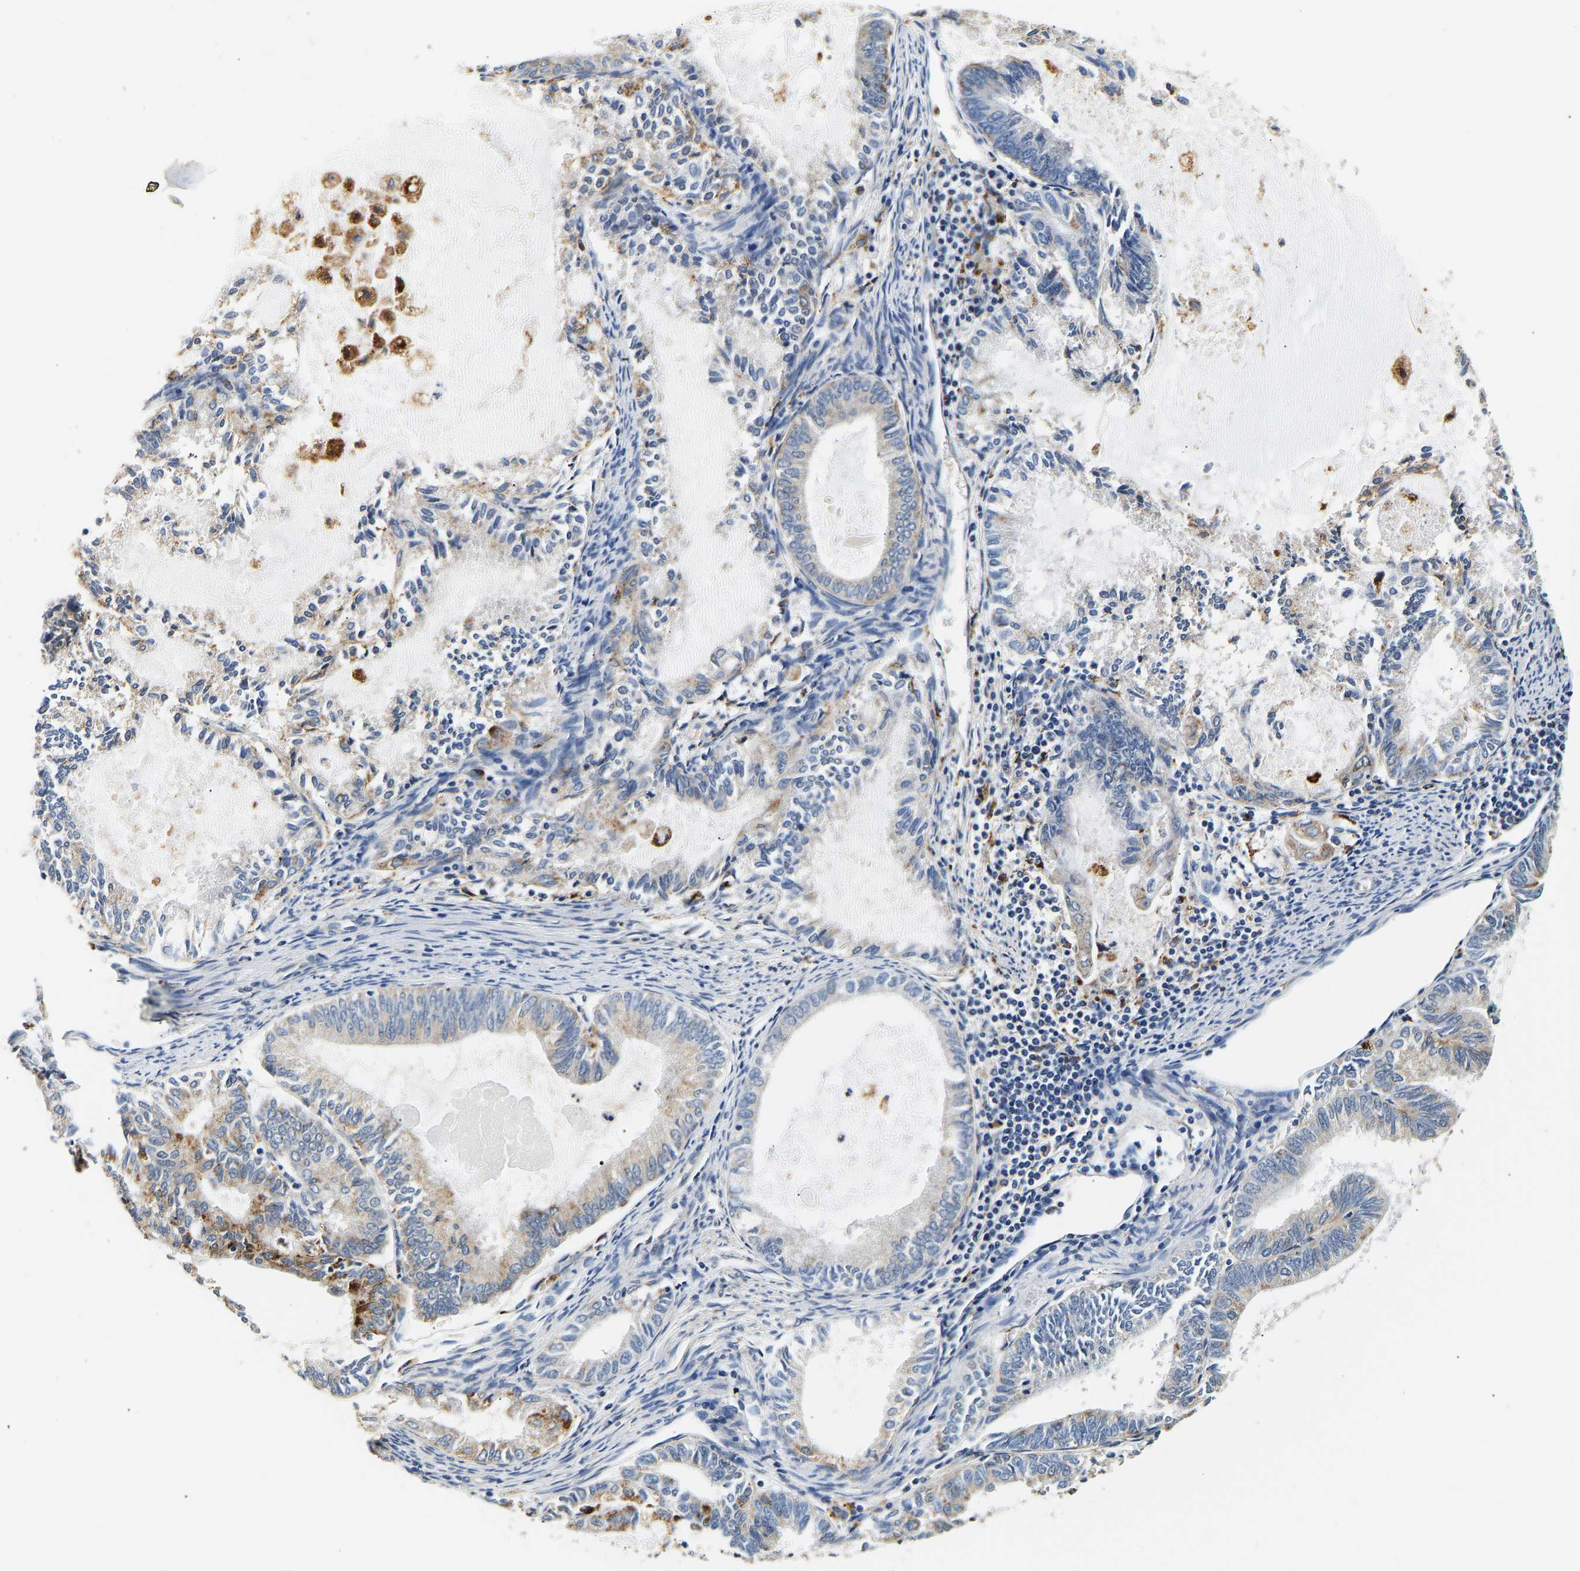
{"staining": {"intensity": "moderate", "quantity": "25%-75%", "location": "cytoplasmic/membranous"}, "tissue": "endometrial cancer", "cell_type": "Tumor cells", "image_type": "cancer", "snomed": [{"axis": "morphology", "description": "Adenocarcinoma, NOS"}, {"axis": "topography", "description": "Endometrium"}], "caption": "Moderate cytoplasmic/membranous staining is appreciated in about 25%-75% of tumor cells in adenocarcinoma (endometrial). The staining was performed using DAB (3,3'-diaminobenzidine), with brown indicating positive protein expression. Nuclei are stained blue with hematoxylin.", "gene": "SMU1", "patient": {"sex": "female", "age": 86}}